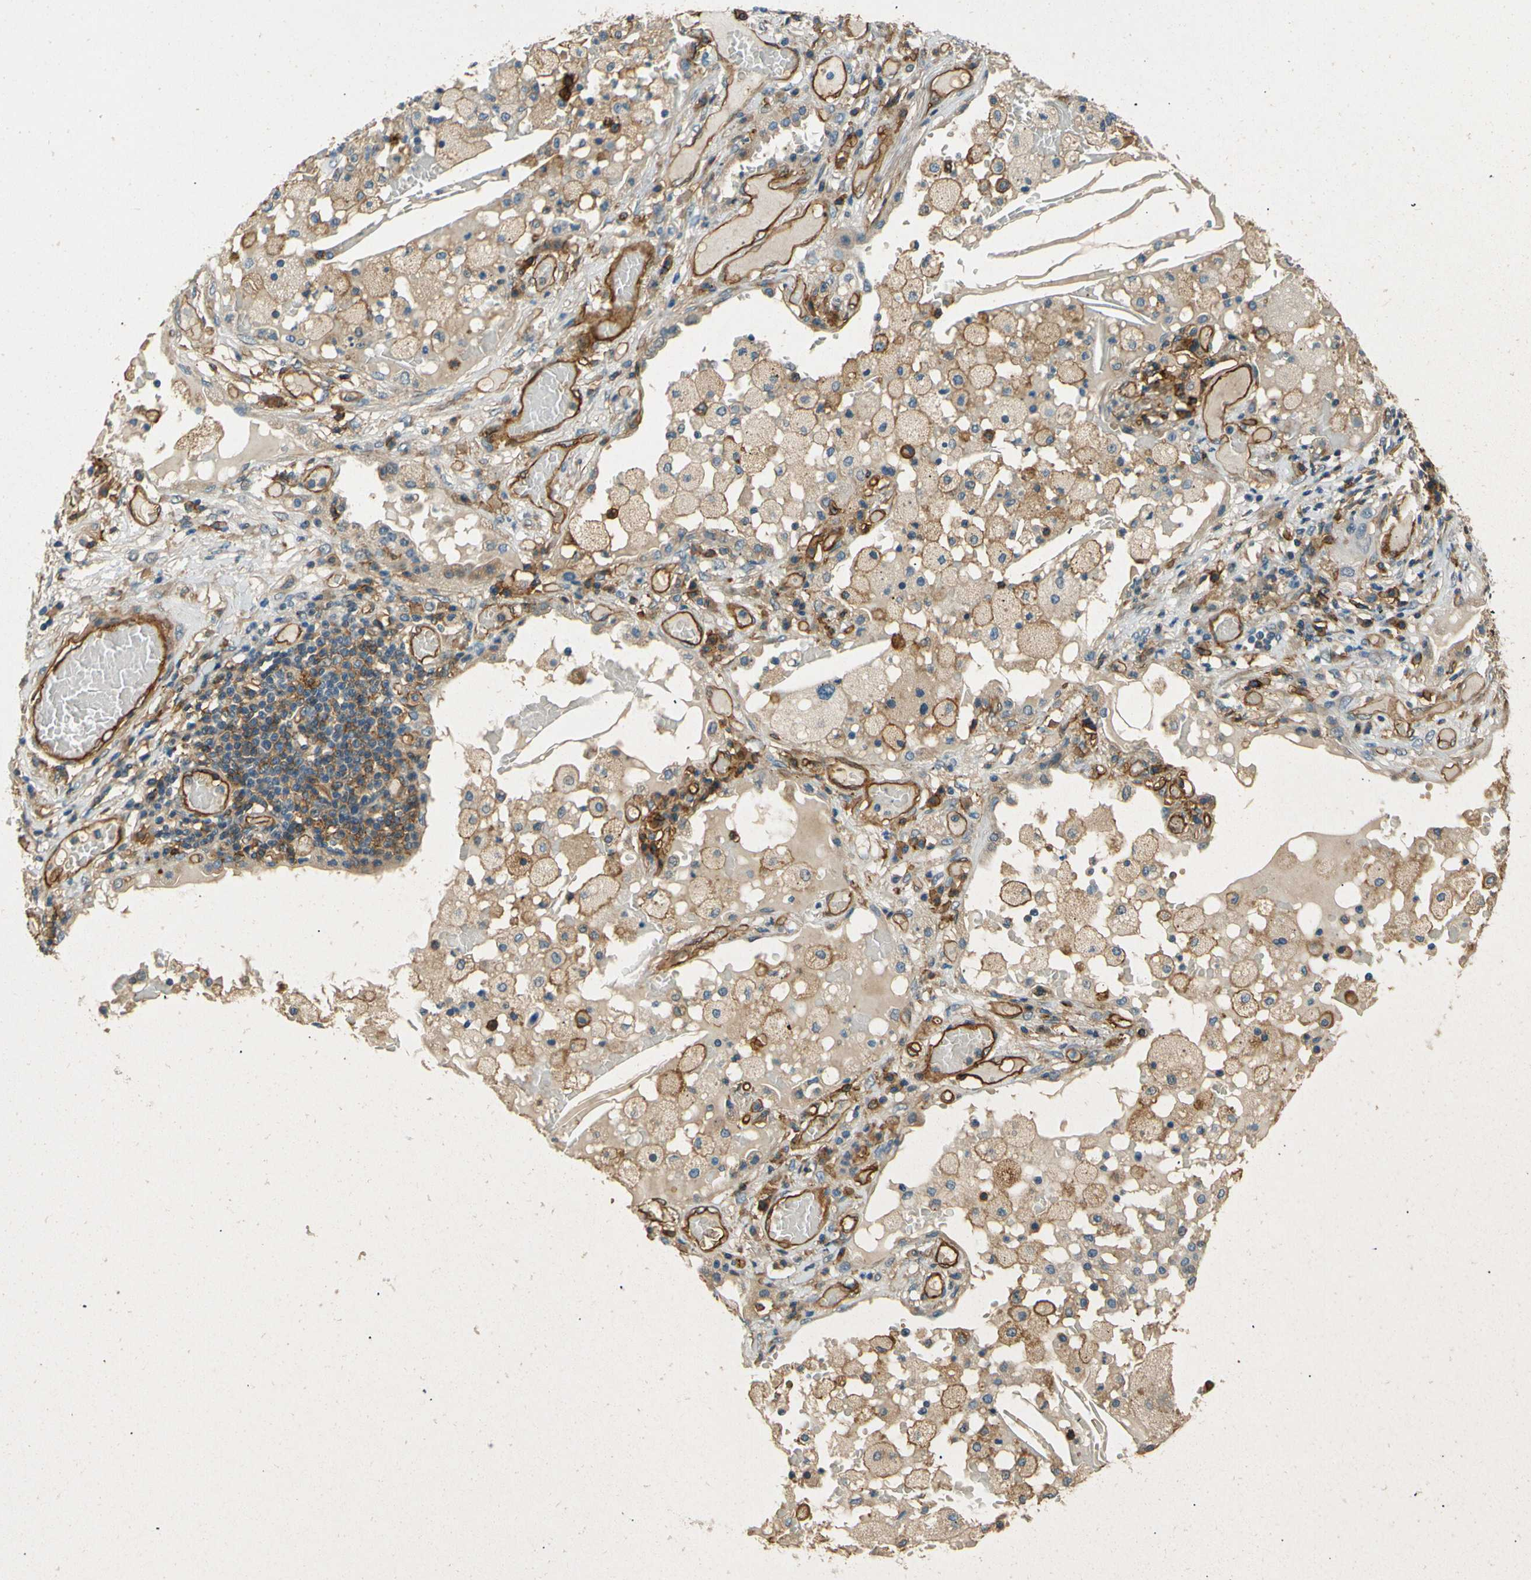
{"staining": {"intensity": "negative", "quantity": "none", "location": "none"}, "tissue": "lung cancer", "cell_type": "Tumor cells", "image_type": "cancer", "snomed": [{"axis": "morphology", "description": "Squamous cell carcinoma, NOS"}, {"axis": "topography", "description": "Lung"}], "caption": "The histopathology image exhibits no significant staining in tumor cells of lung squamous cell carcinoma.", "gene": "ENTPD1", "patient": {"sex": "male", "age": 71}}